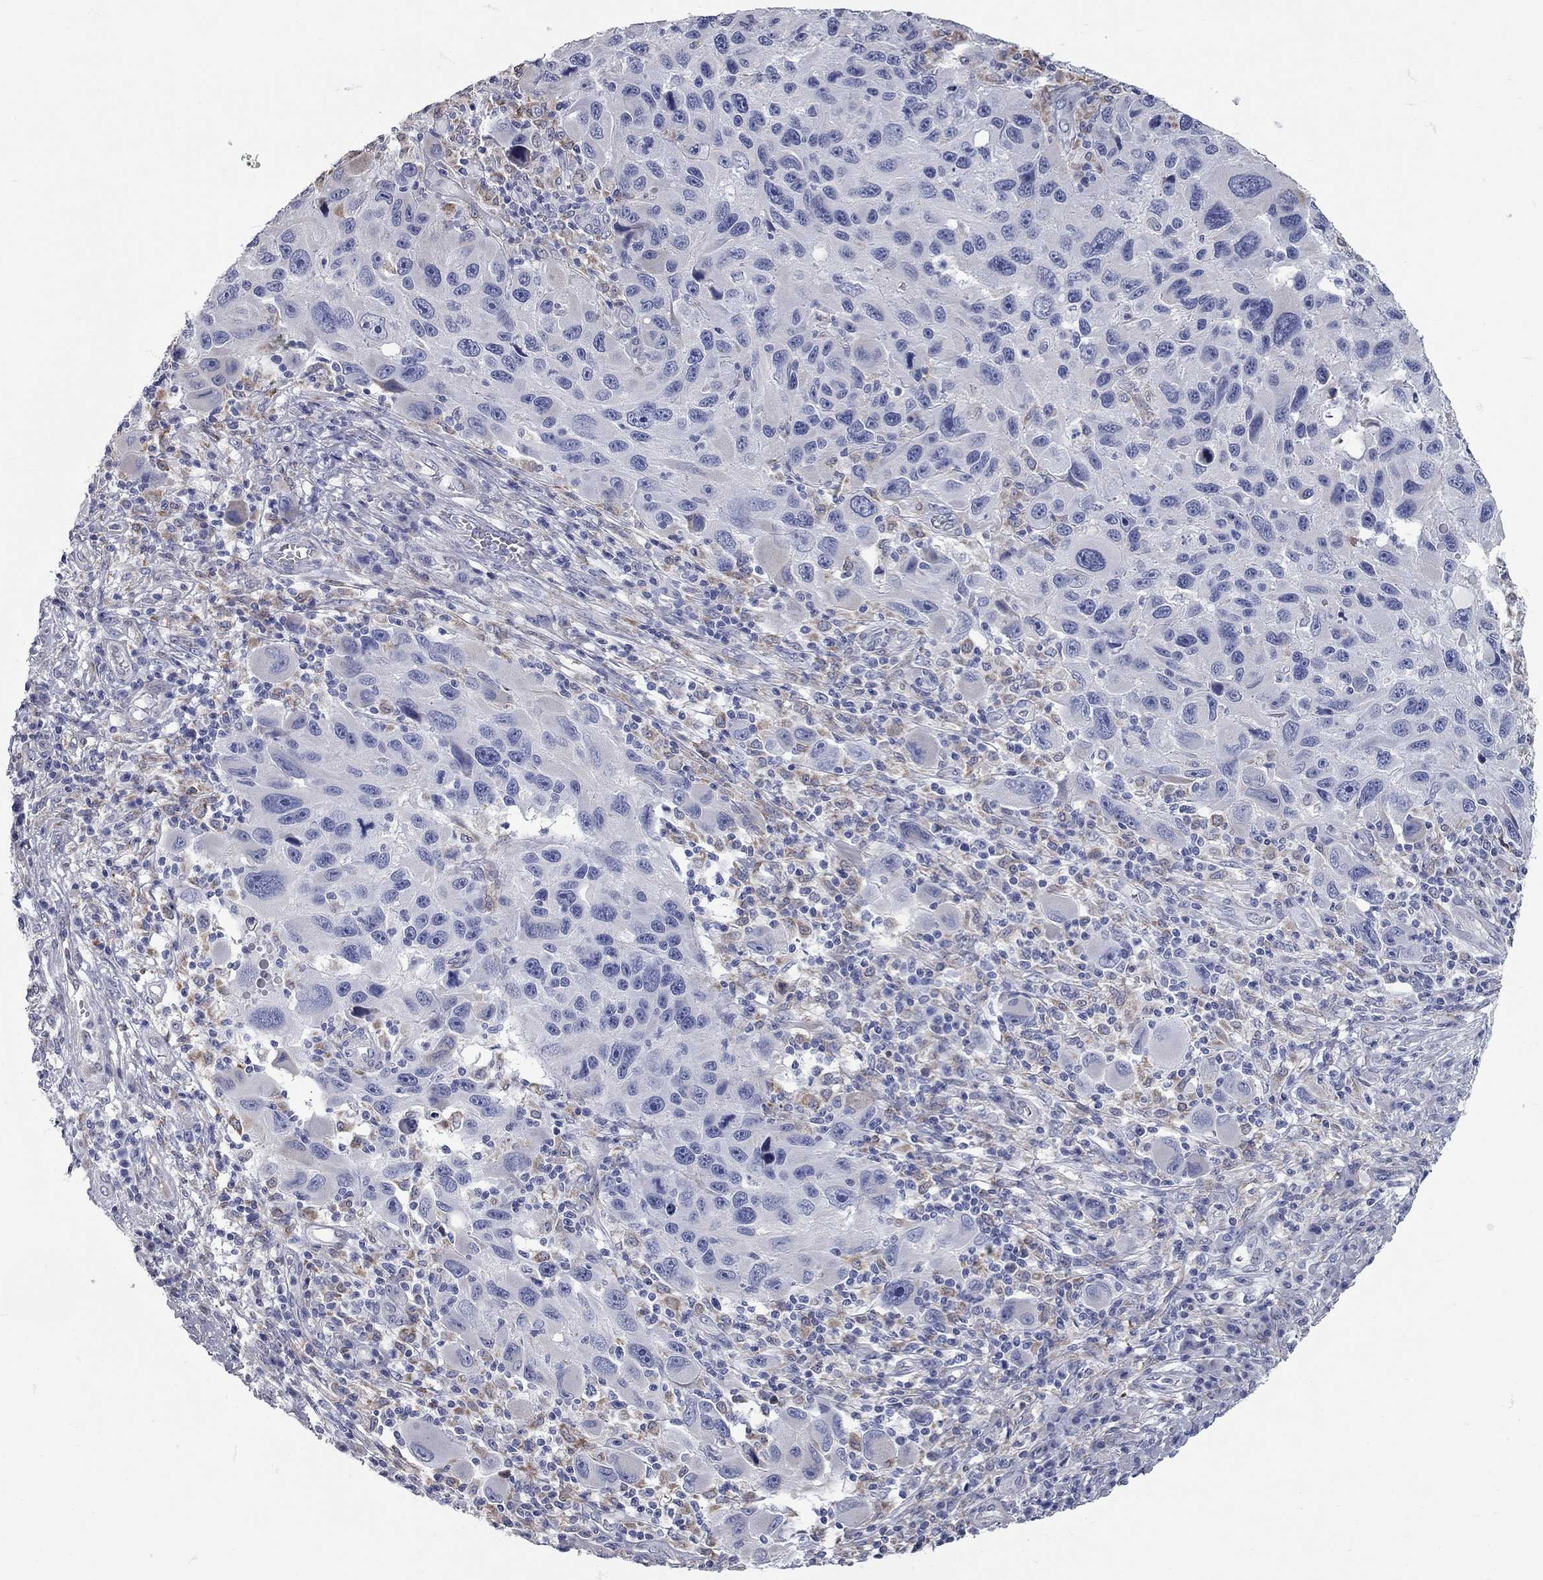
{"staining": {"intensity": "negative", "quantity": "none", "location": "none"}, "tissue": "melanoma", "cell_type": "Tumor cells", "image_type": "cancer", "snomed": [{"axis": "morphology", "description": "Malignant melanoma, NOS"}, {"axis": "topography", "description": "Skin"}], "caption": "High magnification brightfield microscopy of melanoma stained with DAB (3,3'-diaminobenzidine) (brown) and counterstained with hematoxylin (blue): tumor cells show no significant positivity.", "gene": "XAGE2", "patient": {"sex": "male", "age": 53}}